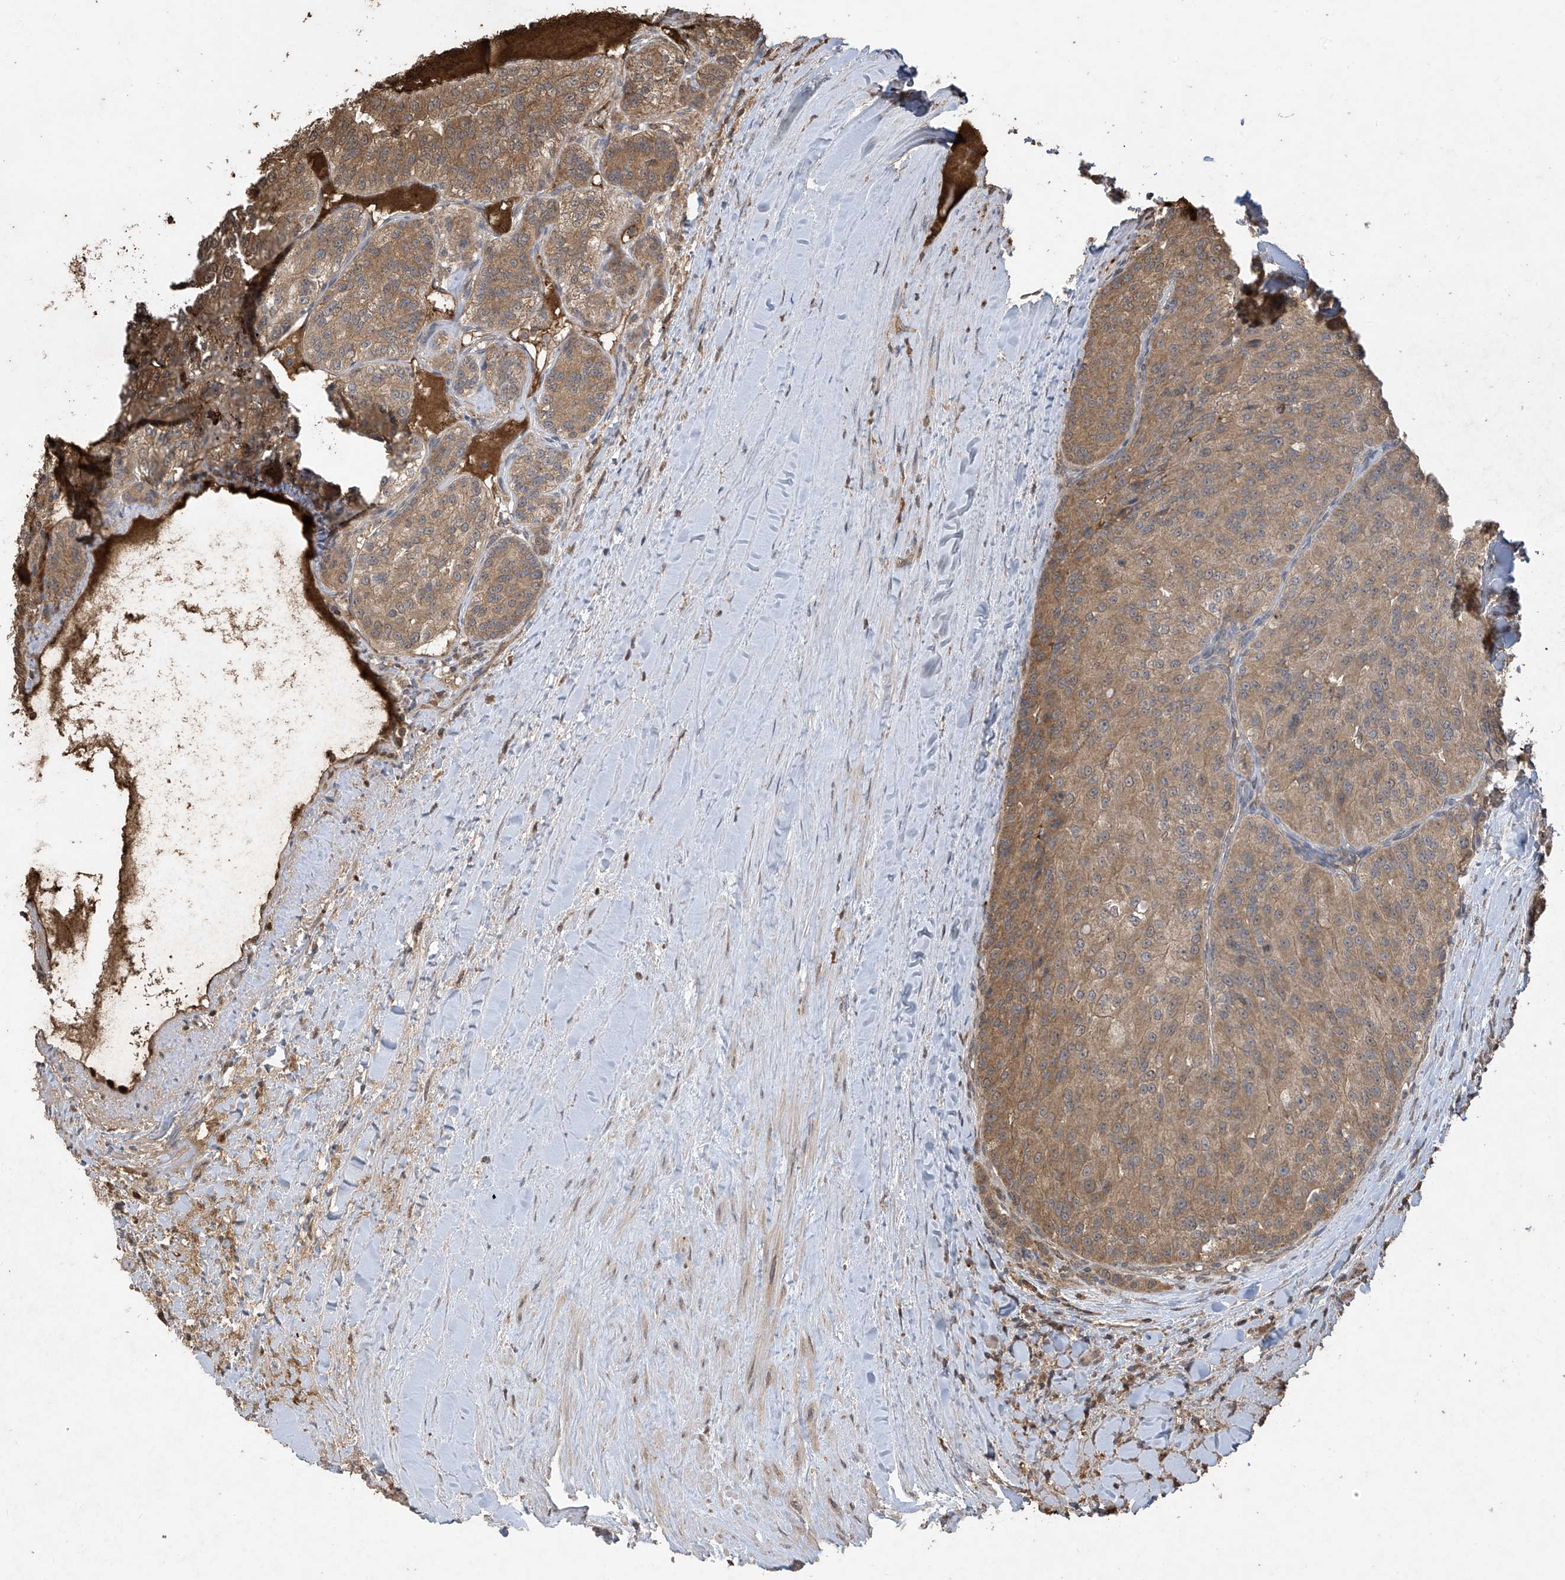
{"staining": {"intensity": "moderate", "quantity": "25%-75%", "location": "cytoplasmic/membranous"}, "tissue": "renal cancer", "cell_type": "Tumor cells", "image_type": "cancer", "snomed": [{"axis": "morphology", "description": "Adenocarcinoma, NOS"}, {"axis": "topography", "description": "Kidney"}], "caption": "This is an image of immunohistochemistry staining of adenocarcinoma (renal), which shows moderate positivity in the cytoplasmic/membranous of tumor cells.", "gene": "PNPT1", "patient": {"sex": "female", "age": 63}}